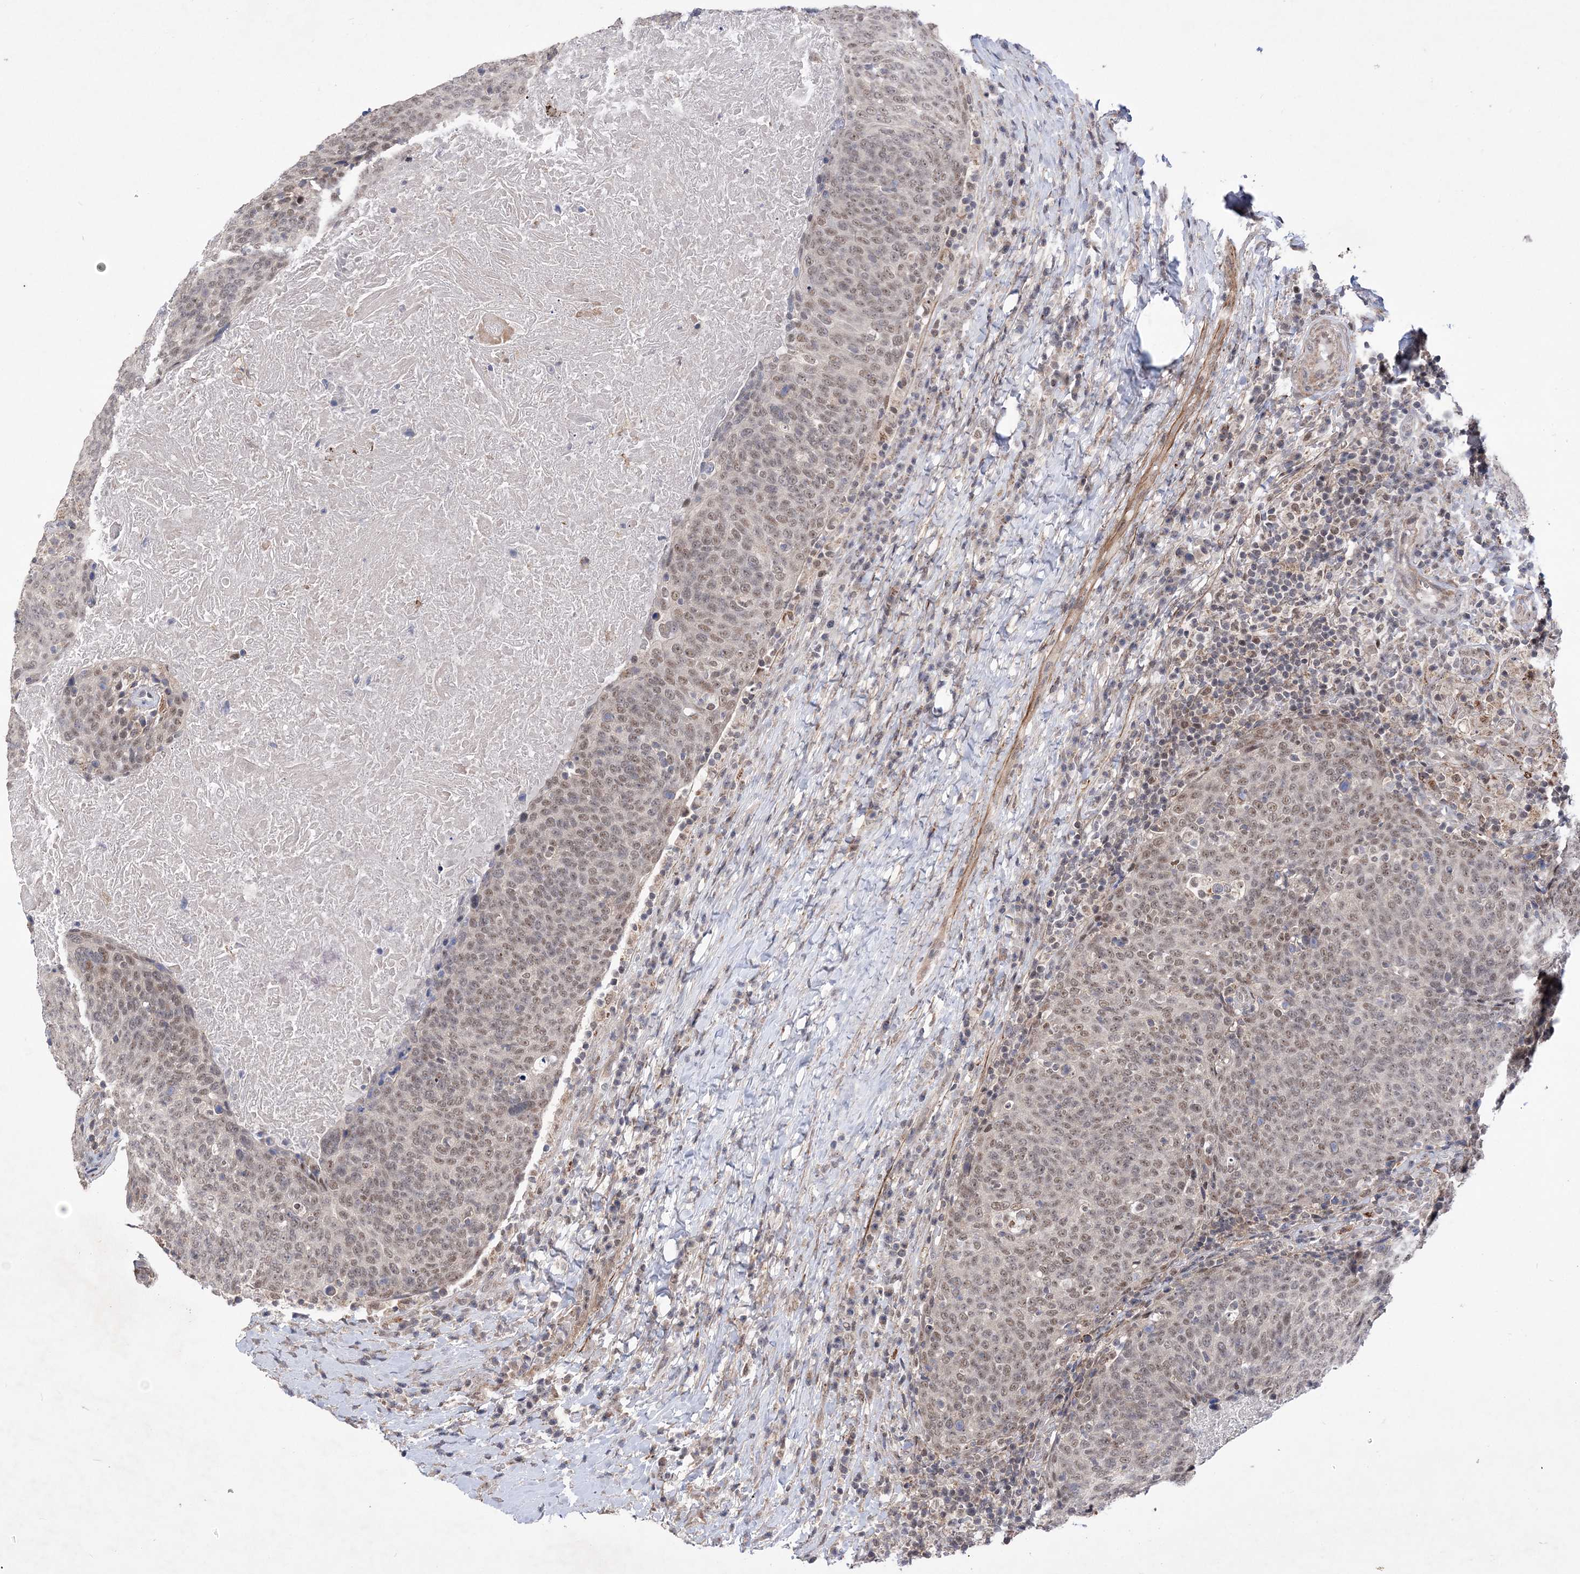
{"staining": {"intensity": "weak", "quantity": ">75%", "location": "nuclear"}, "tissue": "head and neck cancer", "cell_type": "Tumor cells", "image_type": "cancer", "snomed": [{"axis": "morphology", "description": "Squamous cell carcinoma, NOS"}, {"axis": "morphology", "description": "Squamous cell carcinoma, metastatic, NOS"}, {"axis": "topography", "description": "Lymph node"}, {"axis": "topography", "description": "Head-Neck"}], "caption": "DAB immunohistochemical staining of squamous cell carcinoma (head and neck) exhibits weak nuclear protein staining in approximately >75% of tumor cells.", "gene": "BOD1L1", "patient": {"sex": "male", "age": 62}}